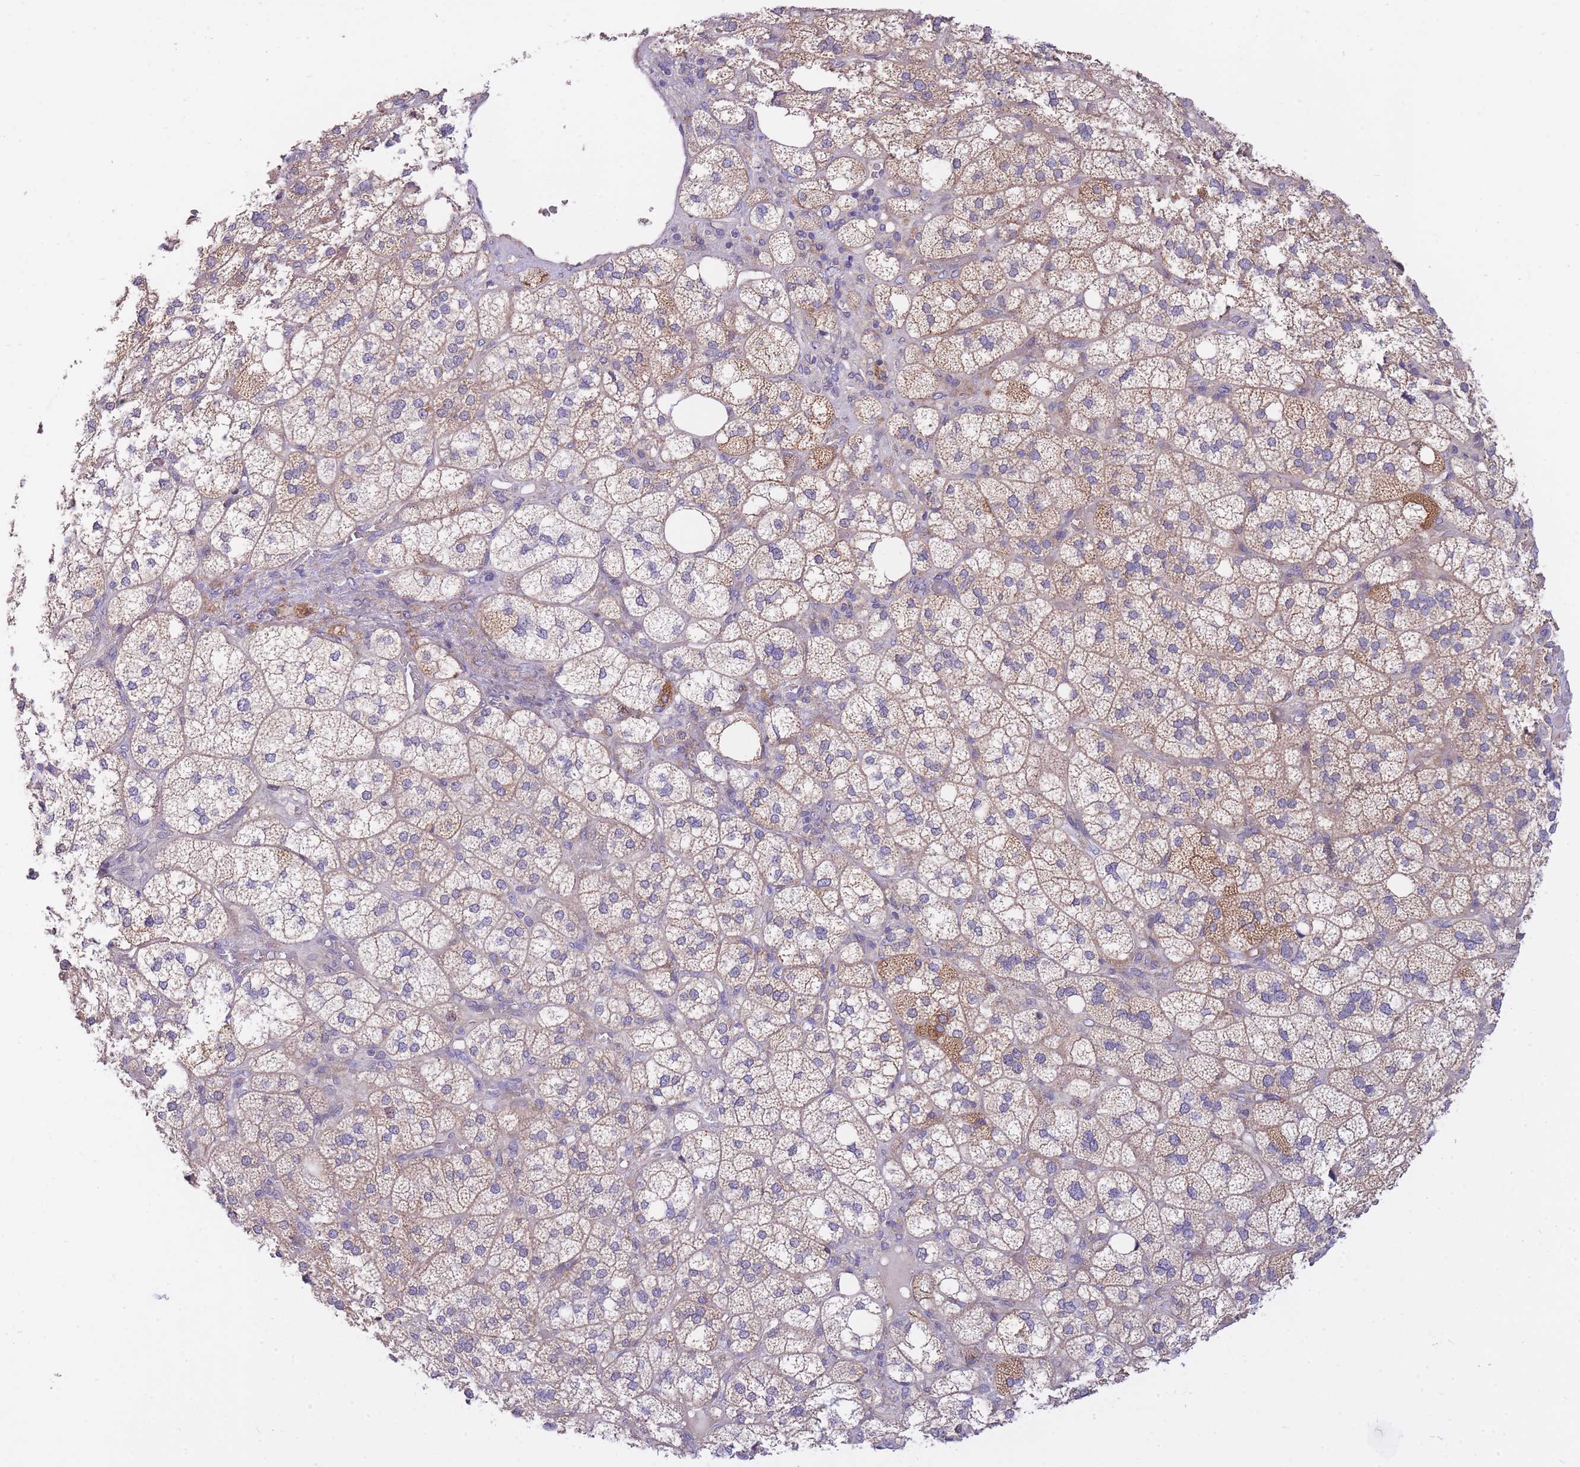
{"staining": {"intensity": "moderate", "quantity": "25%-75%", "location": "cytoplasmic/membranous"}, "tissue": "adrenal gland", "cell_type": "Glandular cells", "image_type": "normal", "snomed": [{"axis": "morphology", "description": "Normal tissue, NOS"}, {"axis": "topography", "description": "Adrenal gland"}], "caption": "DAB immunohistochemical staining of benign human adrenal gland displays moderate cytoplasmic/membranous protein expression in approximately 25%-75% of glandular cells. (brown staining indicates protein expression, while blue staining denotes nuclei).", "gene": "CHAC1", "patient": {"sex": "male", "age": 61}}